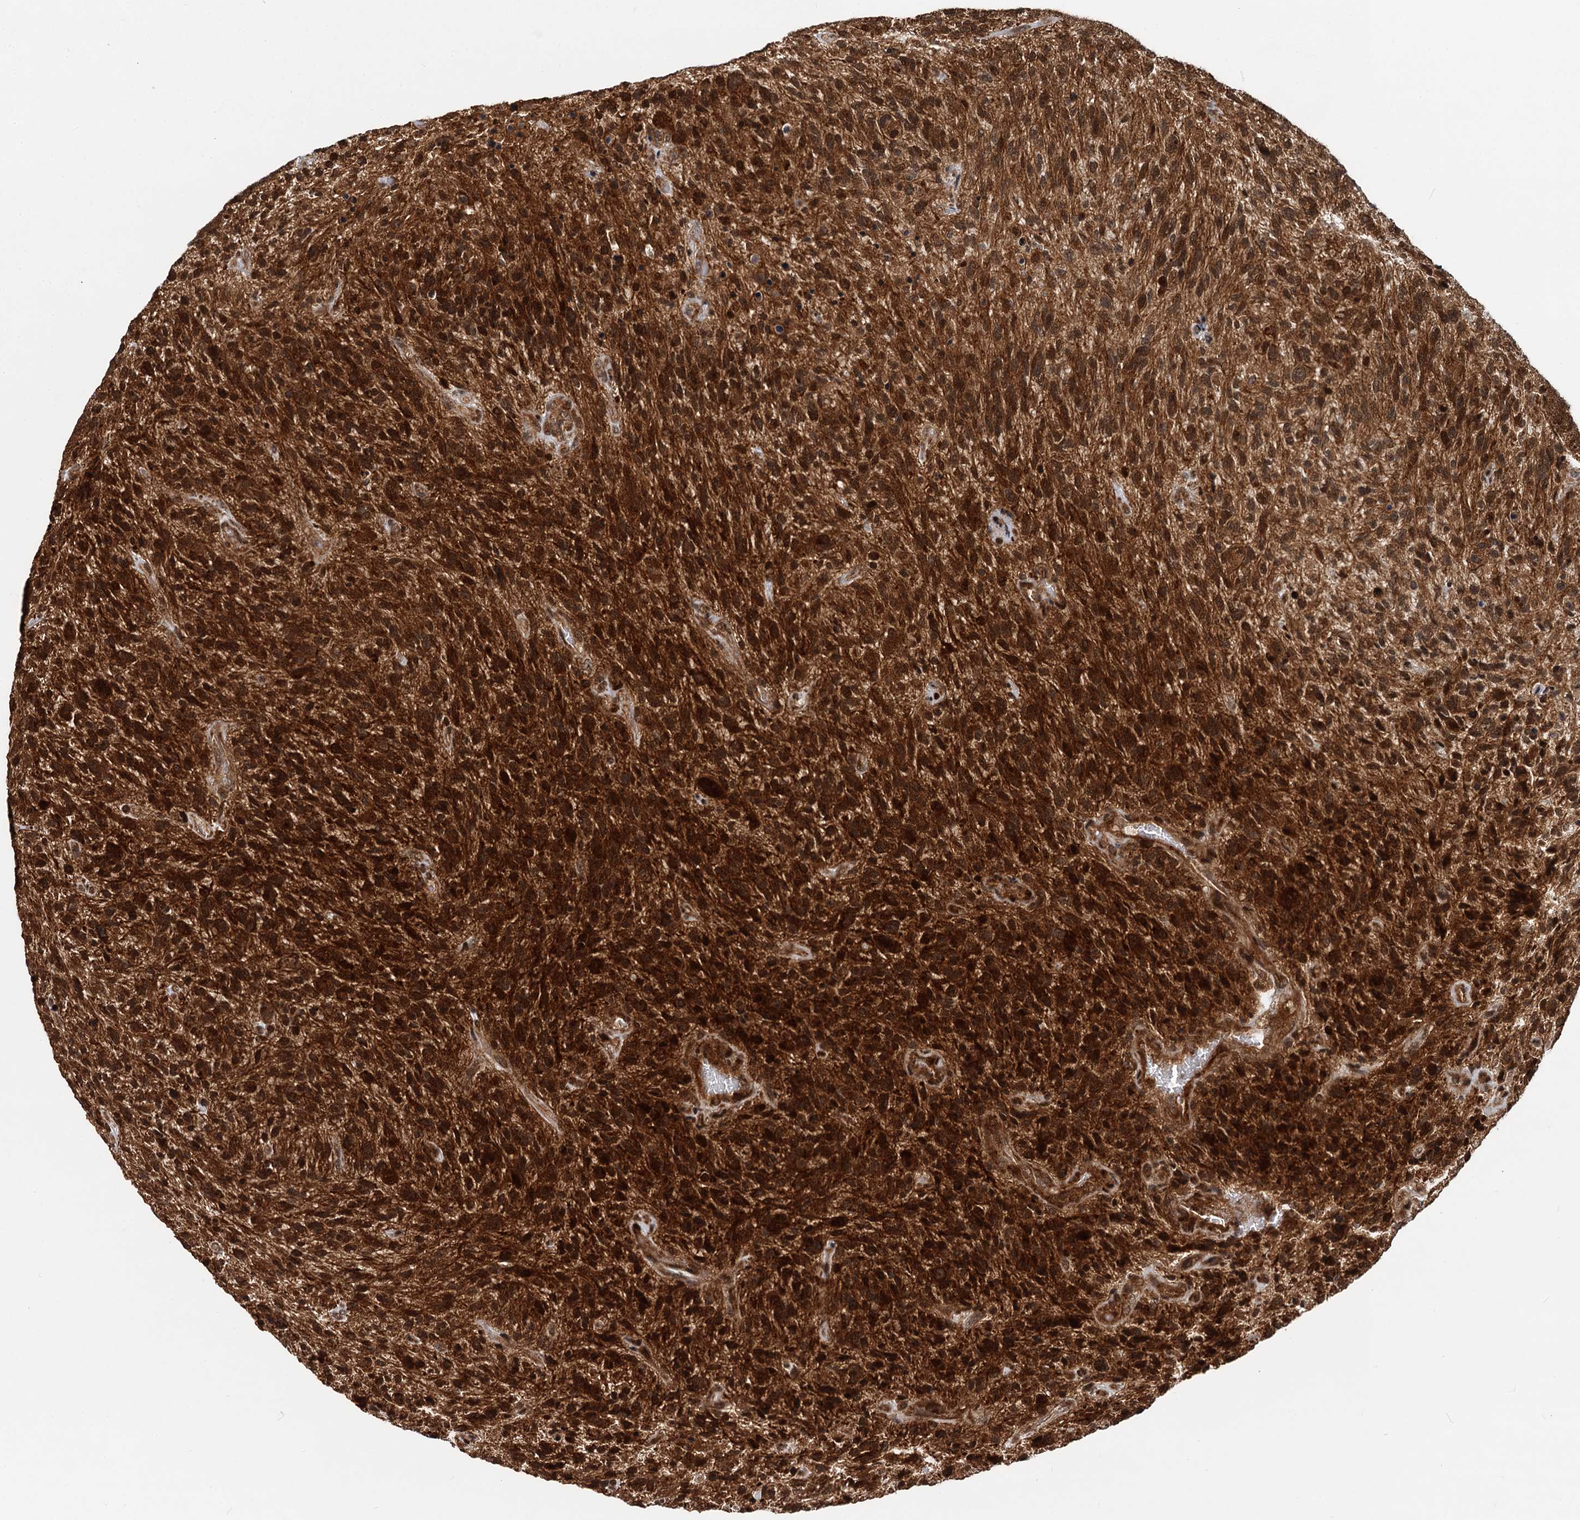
{"staining": {"intensity": "strong", "quantity": ">75%", "location": "cytoplasmic/membranous"}, "tissue": "glioma", "cell_type": "Tumor cells", "image_type": "cancer", "snomed": [{"axis": "morphology", "description": "Glioma, malignant, High grade"}, {"axis": "topography", "description": "Brain"}], "caption": "The photomicrograph reveals immunohistochemical staining of glioma. There is strong cytoplasmic/membranous positivity is seen in approximately >75% of tumor cells. (IHC, brightfield microscopy, high magnification).", "gene": "STUB1", "patient": {"sex": "male", "age": 47}}